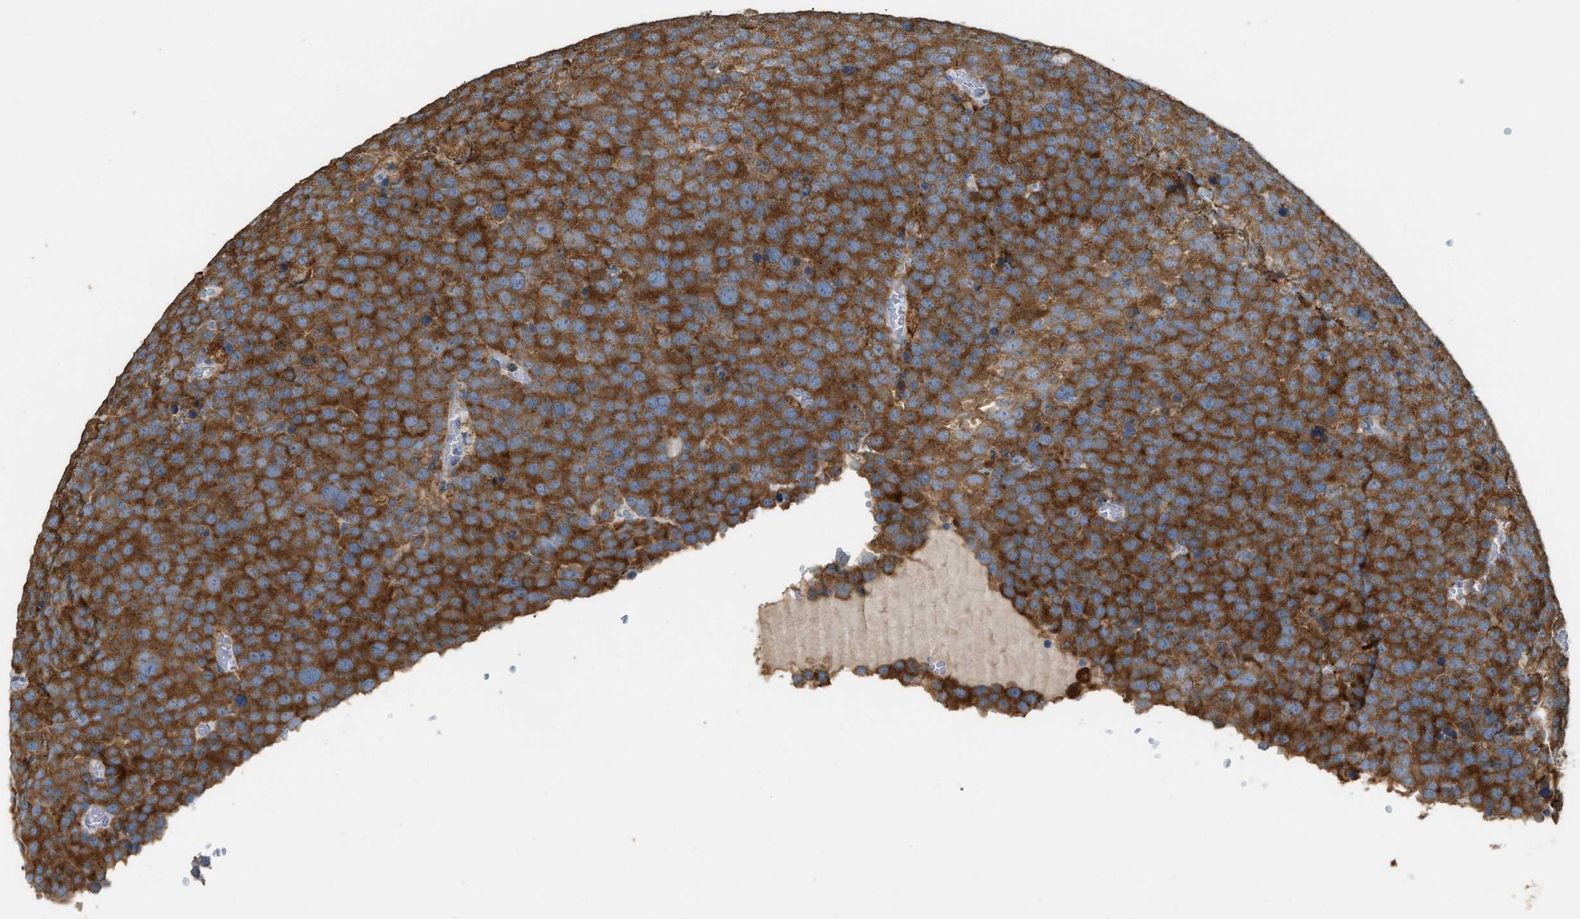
{"staining": {"intensity": "strong", "quantity": ">75%", "location": "cytoplasmic/membranous"}, "tissue": "testis cancer", "cell_type": "Tumor cells", "image_type": "cancer", "snomed": [{"axis": "morphology", "description": "Normal tissue, NOS"}, {"axis": "morphology", "description": "Seminoma, NOS"}, {"axis": "topography", "description": "Testis"}], "caption": "Protein expression analysis of human testis cancer reveals strong cytoplasmic/membranous staining in about >75% of tumor cells.", "gene": "GCN1", "patient": {"sex": "male", "age": 71}}